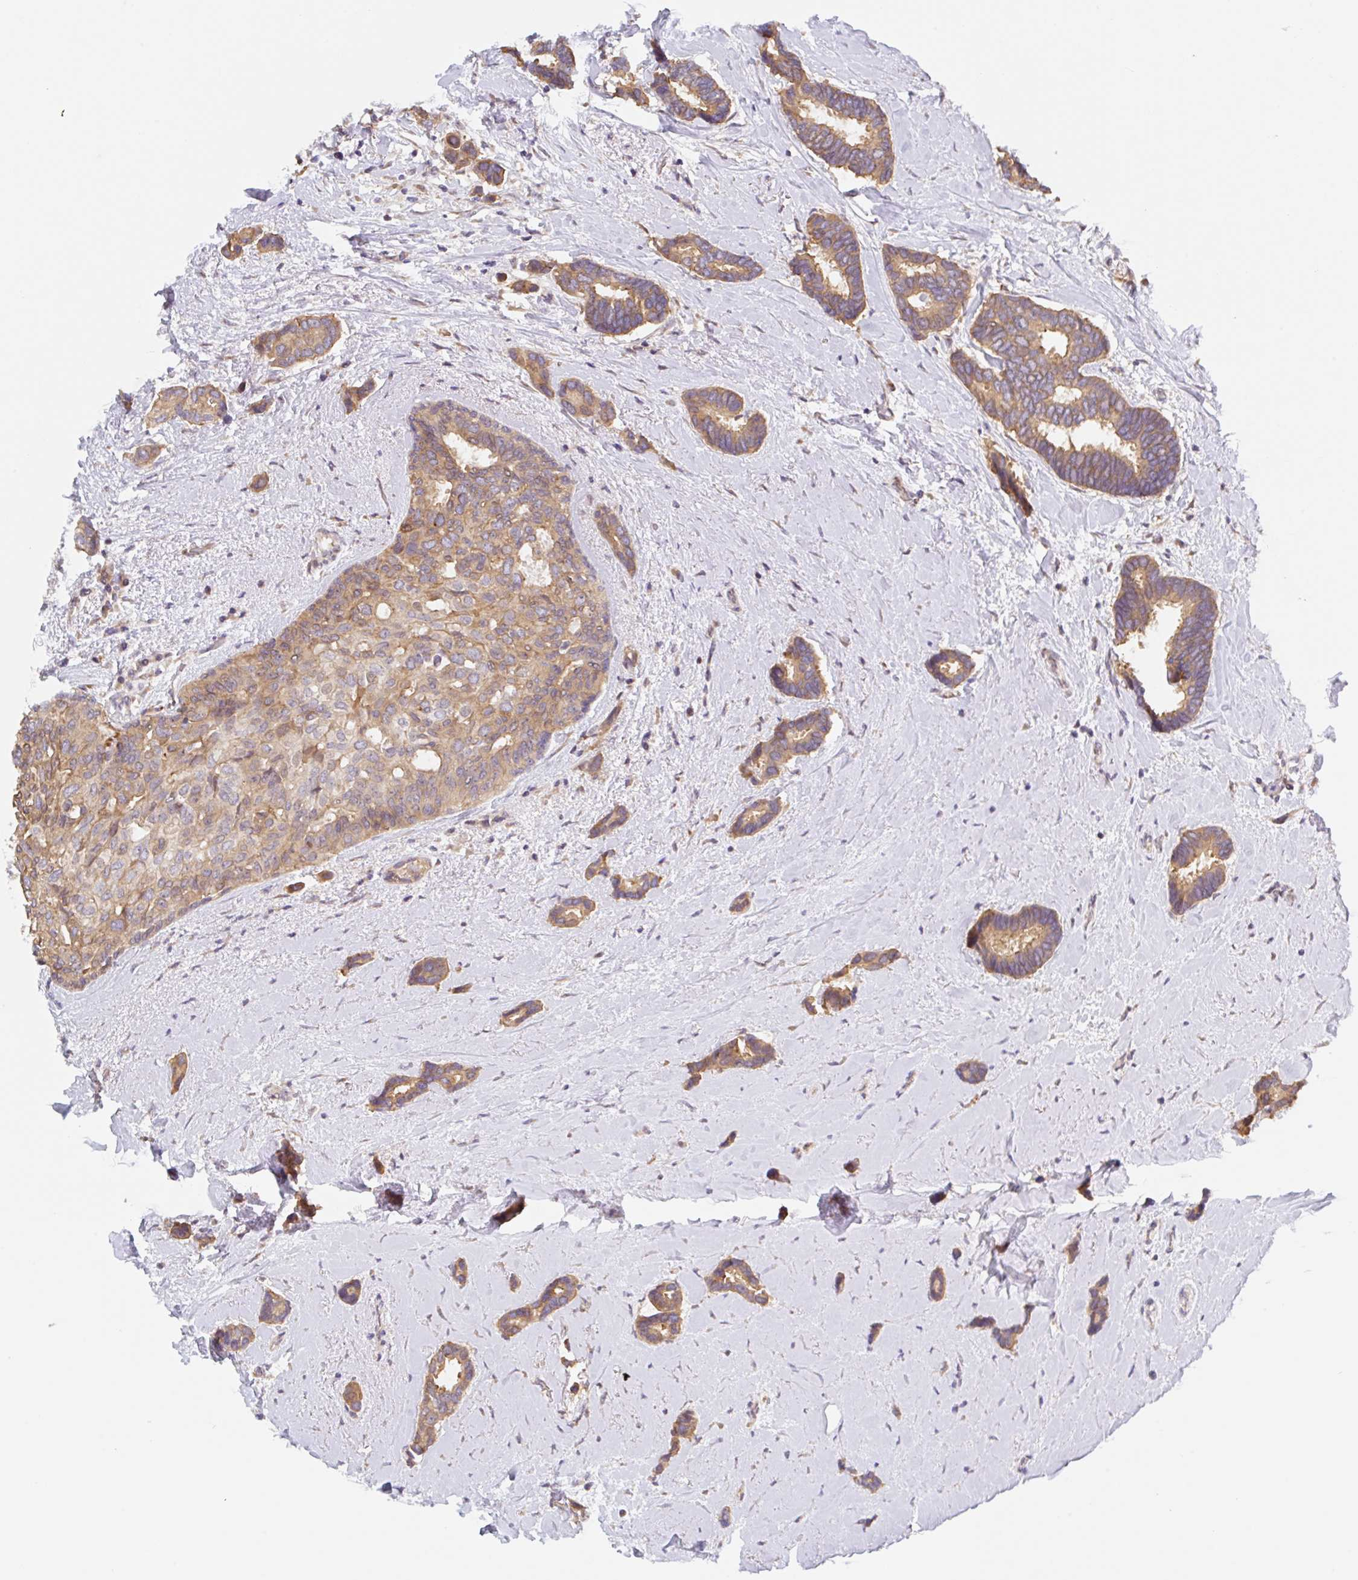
{"staining": {"intensity": "moderate", "quantity": ">75%", "location": "cytoplasmic/membranous"}, "tissue": "breast cancer", "cell_type": "Tumor cells", "image_type": "cancer", "snomed": [{"axis": "morphology", "description": "Duct carcinoma"}, {"axis": "topography", "description": "Breast"}], "caption": "This histopathology image reveals breast cancer stained with immunohistochemistry (IHC) to label a protein in brown. The cytoplasmic/membranous of tumor cells show moderate positivity for the protein. Nuclei are counter-stained blue.", "gene": "TBPL2", "patient": {"sex": "female", "age": 73}}